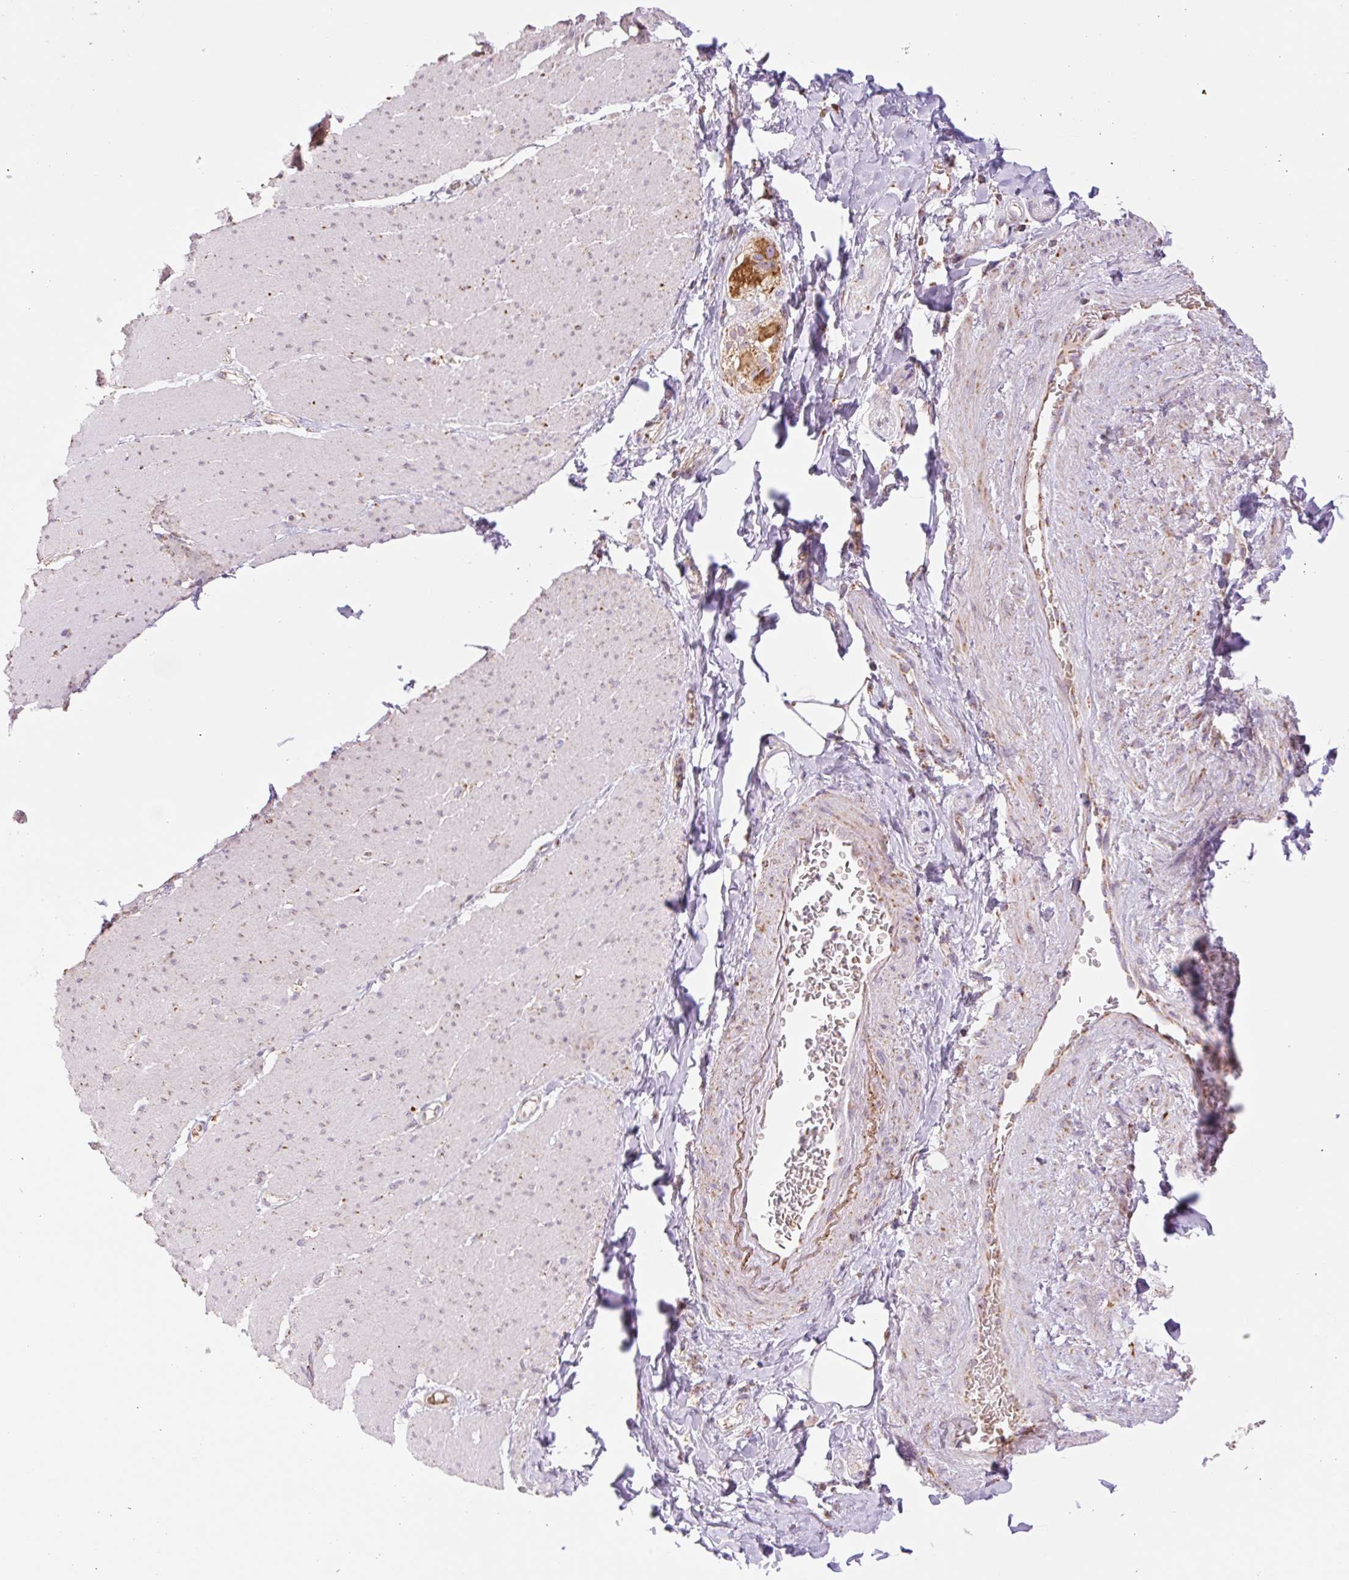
{"staining": {"intensity": "weak", "quantity": "<25%", "location": "cytoplasmic/membranous"}, "tissue": "smooth muscle", "cell_type": "Smooth muscle cells", "image_type": "normal", "snomed": [{"axis": "morphology", "description": "Normal tissue, NOS"}, {"axis": "topography", "description": "Smooth muscle"}, {"axis": "topography", "description": "Rectum"}], "caption": "The image reveals no significant staining in smooth muscle cells of smooth muscle.", "gene": "GOSR2", "patient": {"sex": "male", "age": 53}}